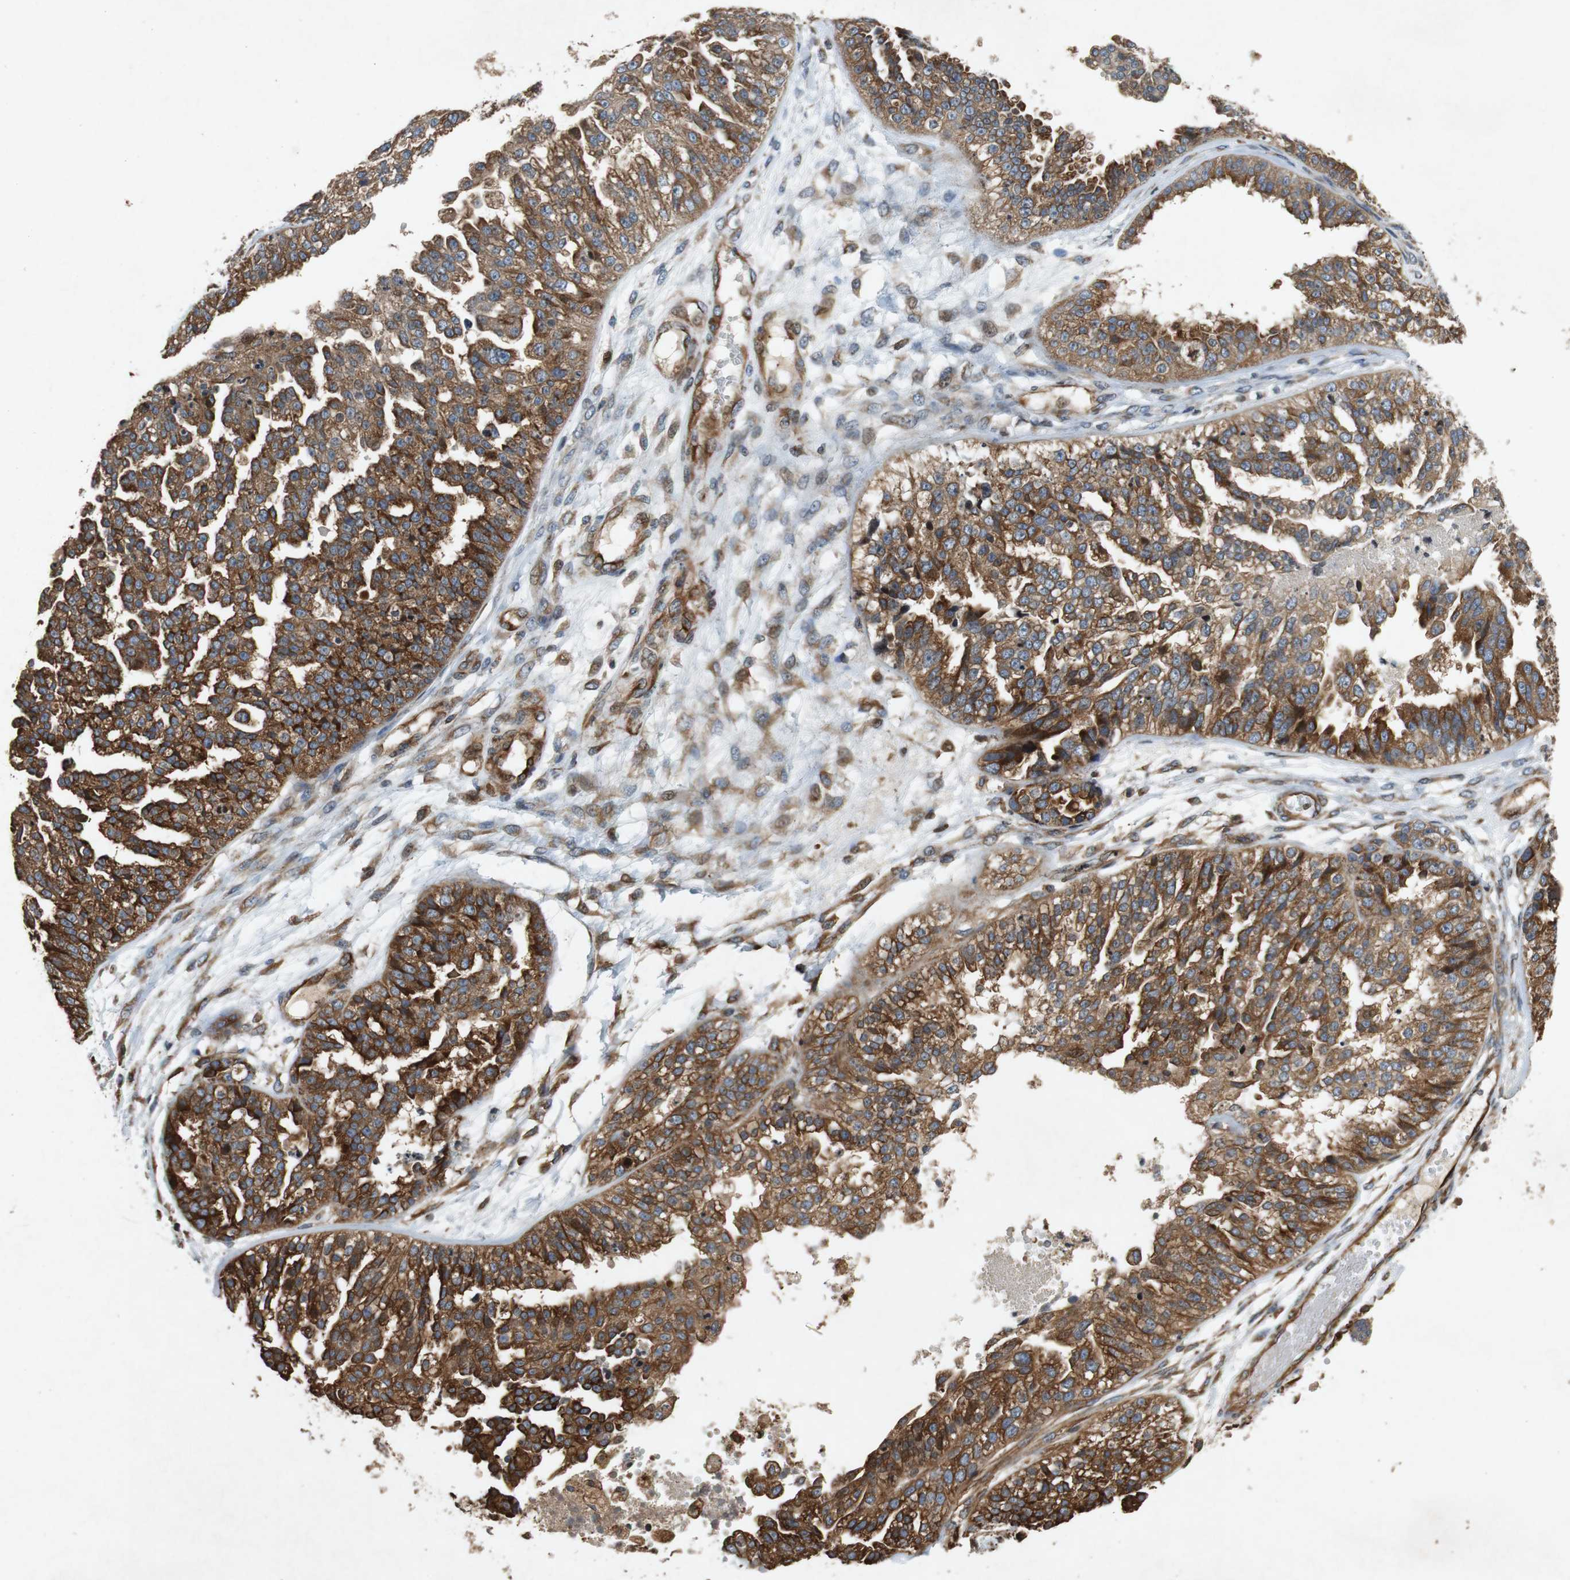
{"staining": {"intensity": "strong", "quantity": ">75%", "location": "cytoplasmic/membranous"}, "tissue": "ovarian cancer", "cell_type": "Tumor cells", "image_type": "cancer", "snomed": [{"axis": "morphology", "description": "Carcinoma, NOS"}, {"axis": "topography", "description": "Soft tissue"}, {"axis": "topography", "description": "Ovary"}], "caption": "Protein expression analysis of human ovarian carcinoma reveals strong cytoplasmic/membranous positivity in about >75% of tumor cells.", "gene": "TUBA4A", "patient": {"sex": "female", "age": 54}}